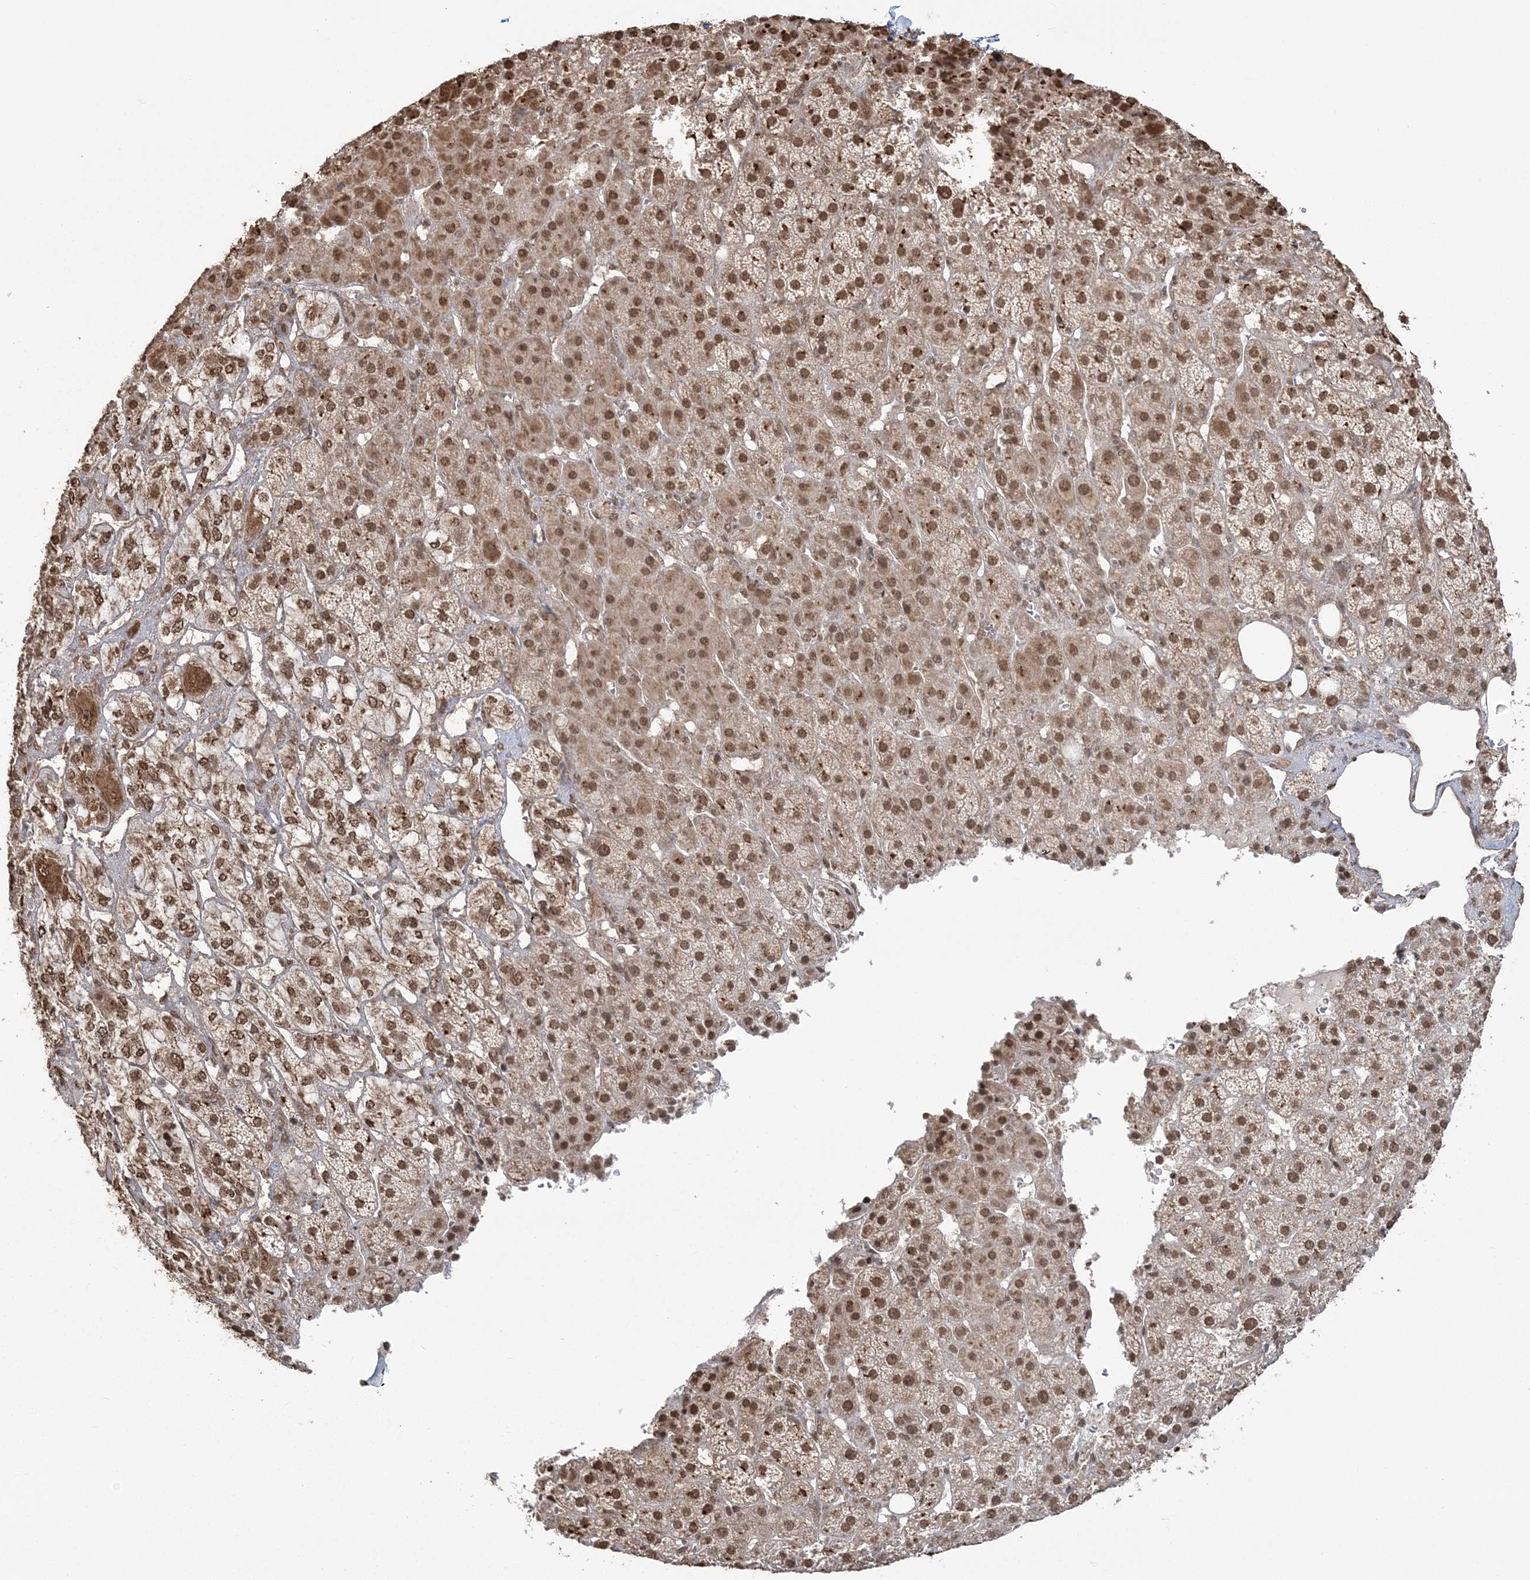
{"staining": {"intensity": "moderate", "quantity": "25%-75%", "location": "nuclear"}, "tissue": "adrenal gland", "cell_type": "Glandular cells", "image_type": "normal", "snomed": [{"axis": "morphology", "description": "Normal tissue, NOS"}, {"axis": "topography", "description": "Adrenal gland"}], "caption": "Protein analysis of benign adrenal gland demonstrates moderate nuclear staining in about 25%-75% of glandular cells.", "gene": "ZNF839", "patient": {"sex": "female", "age": 57}}